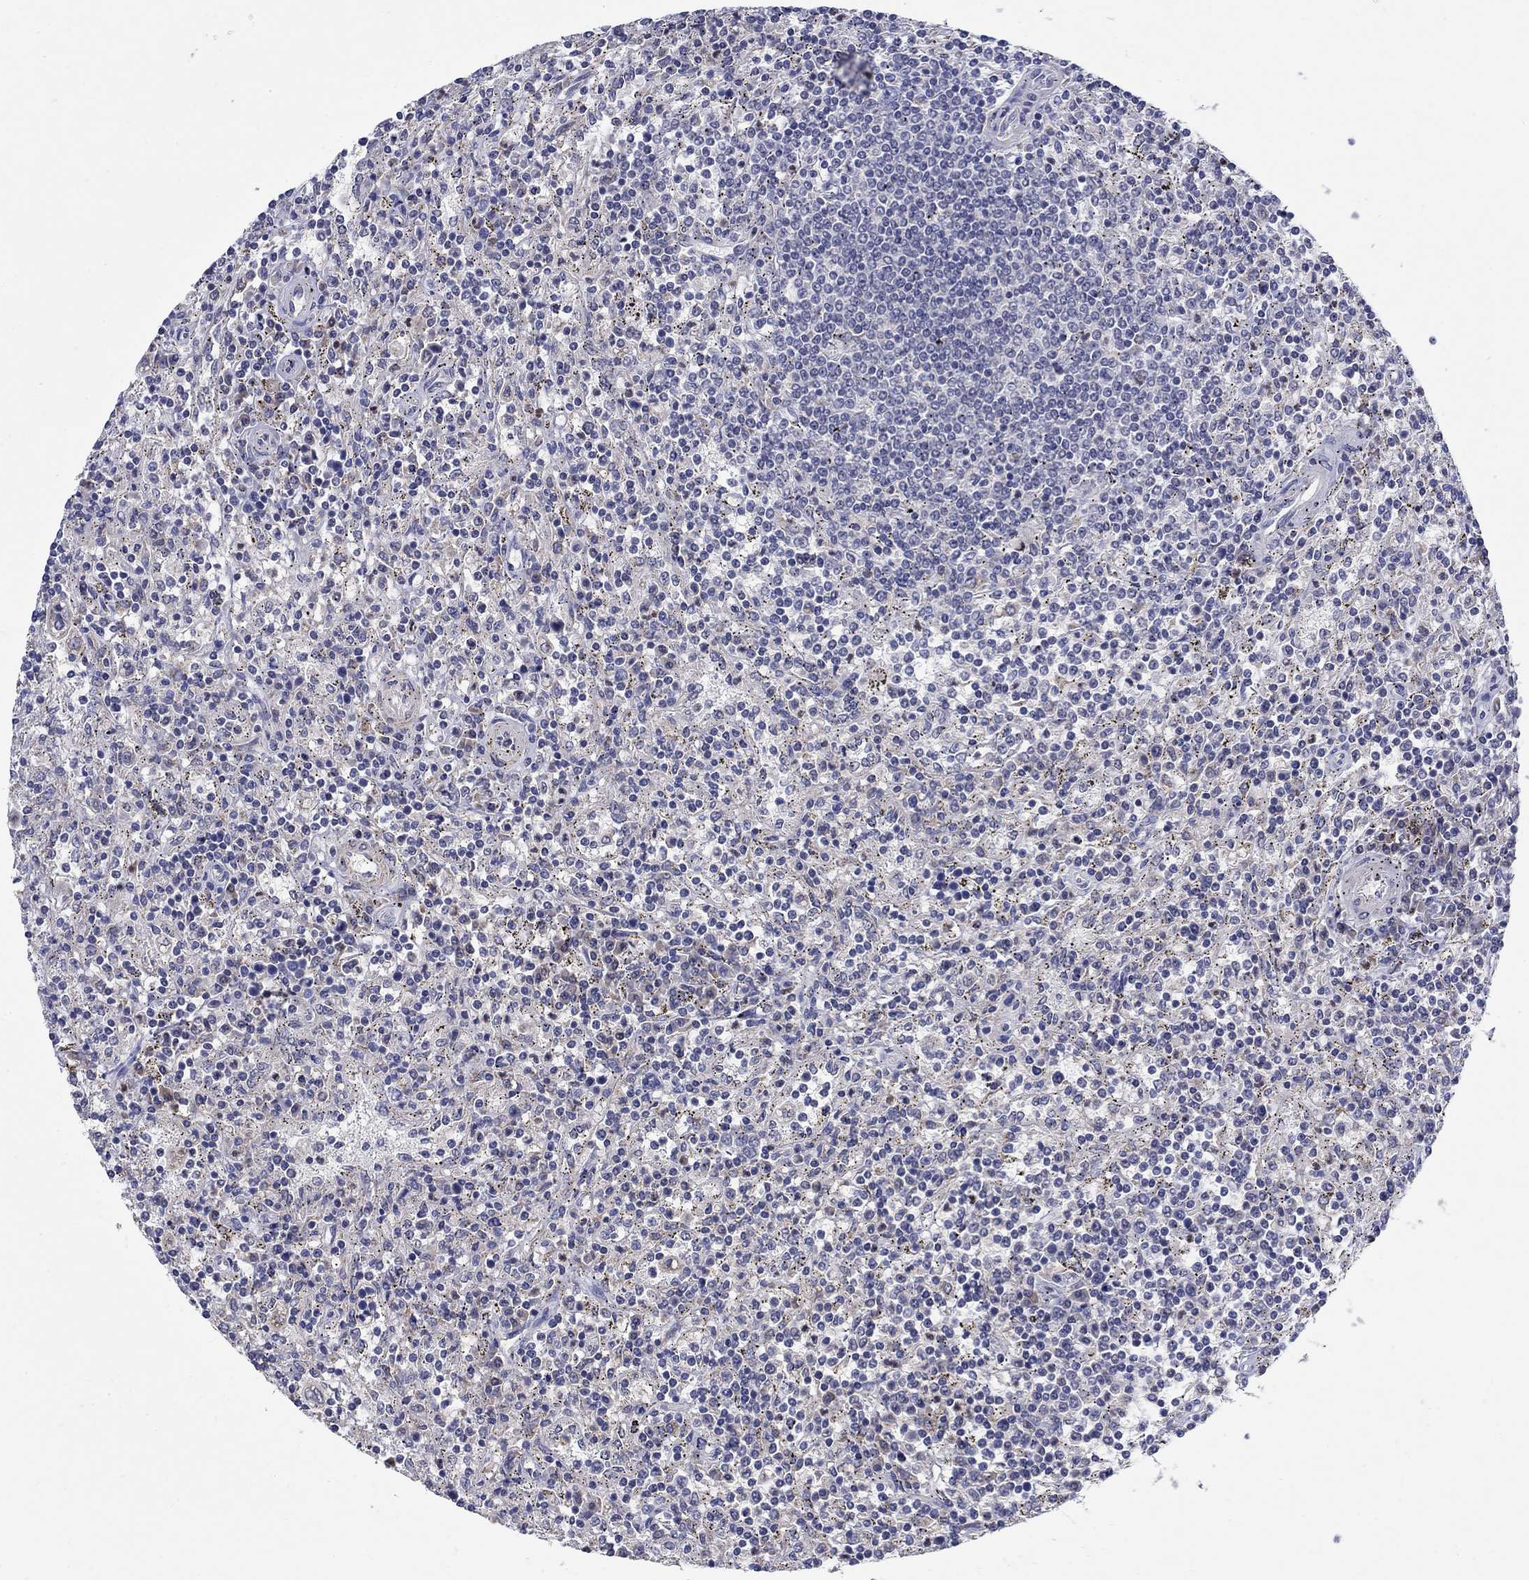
{"staining": {"intensity": "negative", "quantity": "none", "location": "none"}, "tissue": "lymphoma", "cell_type": "Tumor cells", "image_type": "cancer", "snomed": [{"axis": "morphology", "description": "Malignant lymphoma, non-Hodgkin's type, Low grade"}, {"axis": "topography", "description": "Spleen"}], "caption": "Immunohistochemical staining of human malignant lymphoma, non-Hodgkin's type (low-grade) exhibits no significant expression in tumor cells. The staining is performed using DAB (3,3'-diaminobenzidine) brown chromogen with nuclei counter-stained in using hematoxylin.", "gene": "ABCA4", "patient": {"sex": "male", "age": 62}}